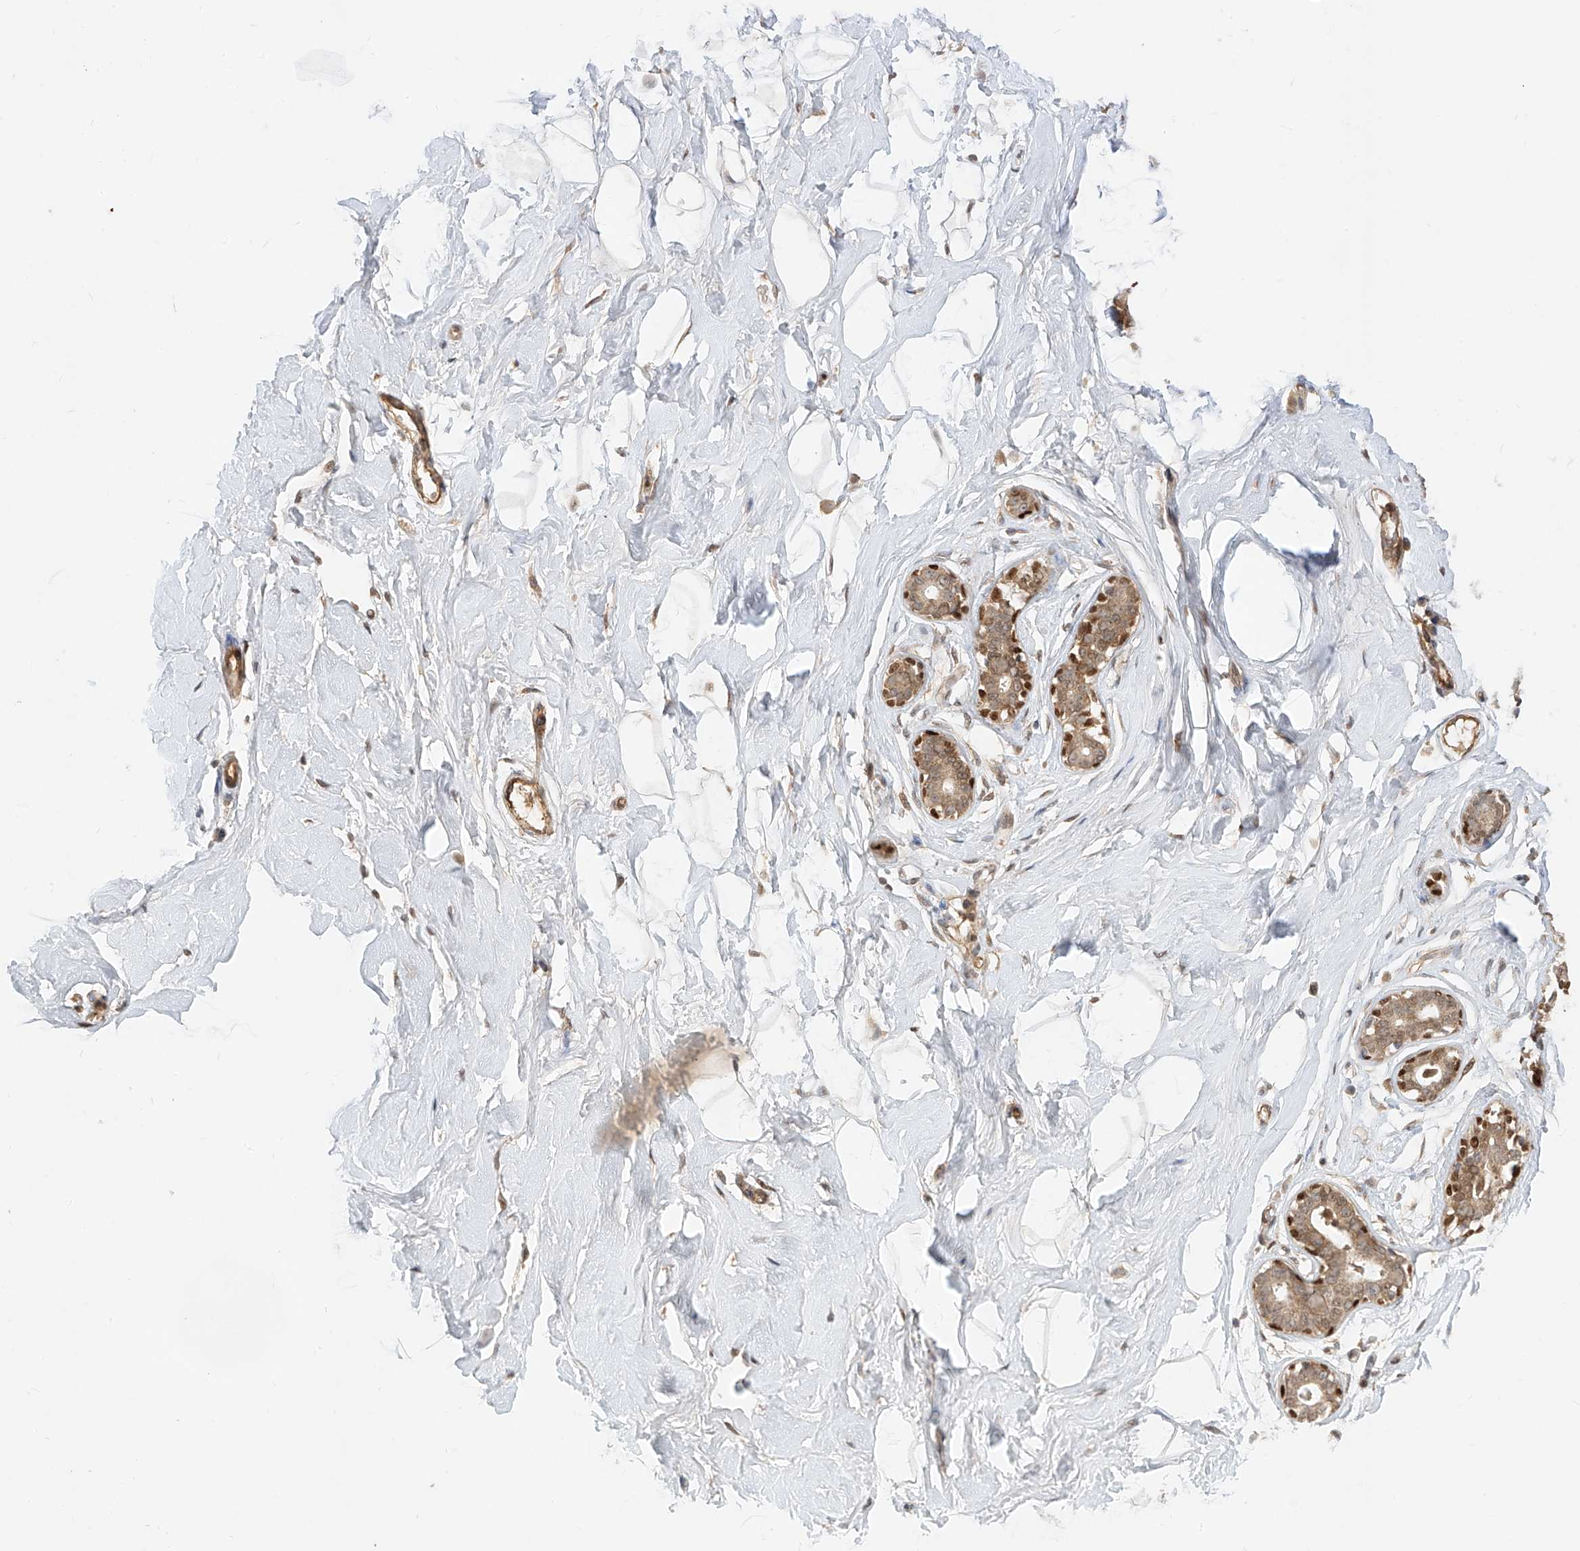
{"staining": {"intensity": "negative", "quantity": "none", "location": "none"}, "tissue": "breast", "cell_type": "Adipocytes", "image_type": "normal", "snomed": [{"axis": "morphology", "description": "Normal tissue, NOS"}, {"axis": "morphology", "description": "Adenoma, NOS"}, {"axis": "topography", "description": "Breast"}], "caption": "Benign breast was stained to show a protein in brown. There is no significant staining in adipocytes. (DAB (3,3'-diaminobenzidine) immunohistochemistry (IHC) visualized using brightfield microscopy, high magnification).", "gene": "MRTFA", "patient": {"sex": "female", "age": 23}}